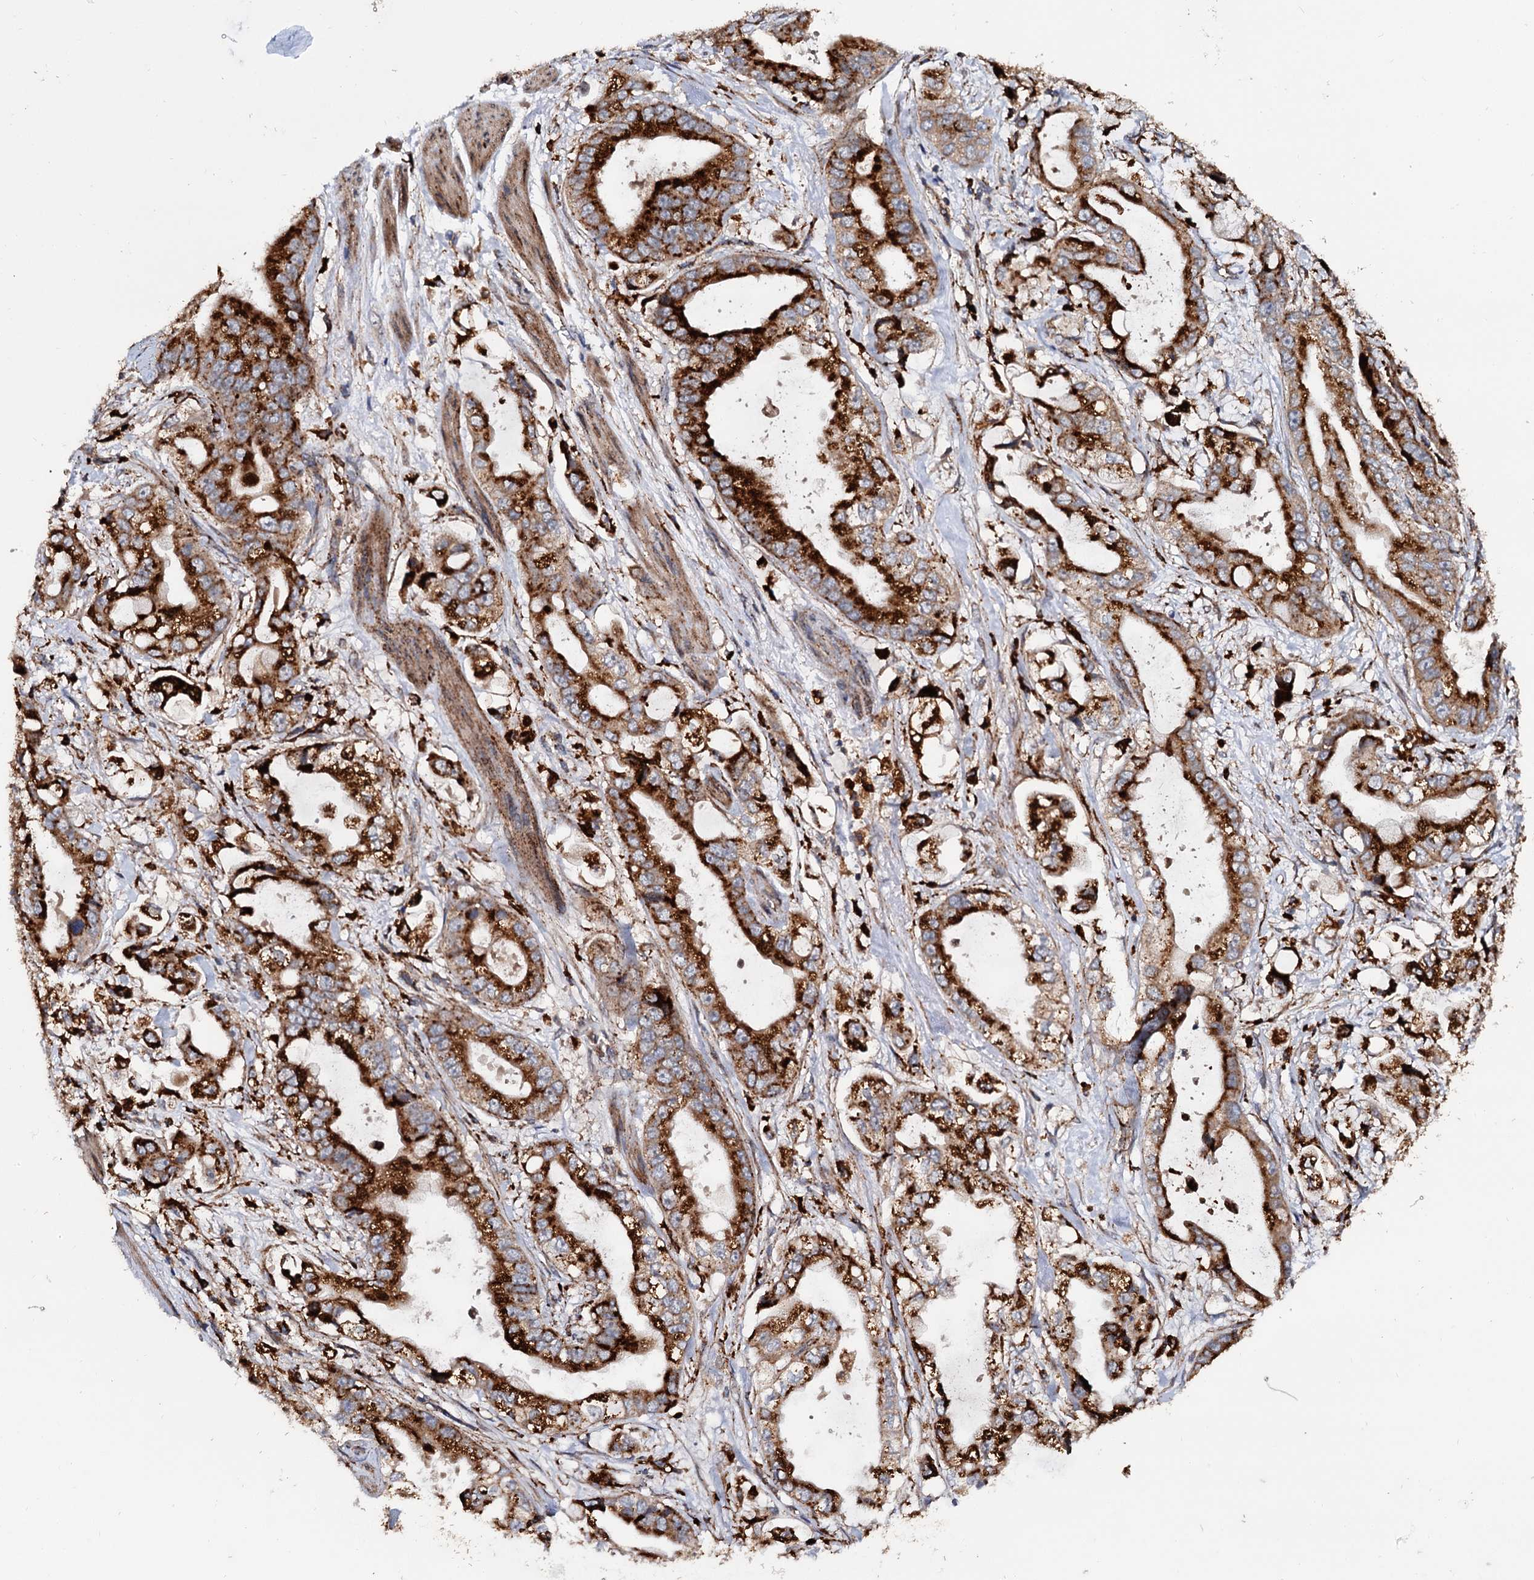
{"staining": {"intensity": "strong", "quantity": ">75%", "location": "cytoplasmic/membranous"}, "tissue": "stomach cancer", "cell_type": "Tumor cells", "image_type": "cancer", "snomed": [{"axis": "morphology", "description": "Adenocarcinoma, NOS"}, {"axis": "topography", "description": "Stomach"}], "caption": "Stomach cancer stained with a protein marker exhibits strong staining in tumor cells.", "gene": "GBA1", "patient": {"sex": "male", "age": 62}}